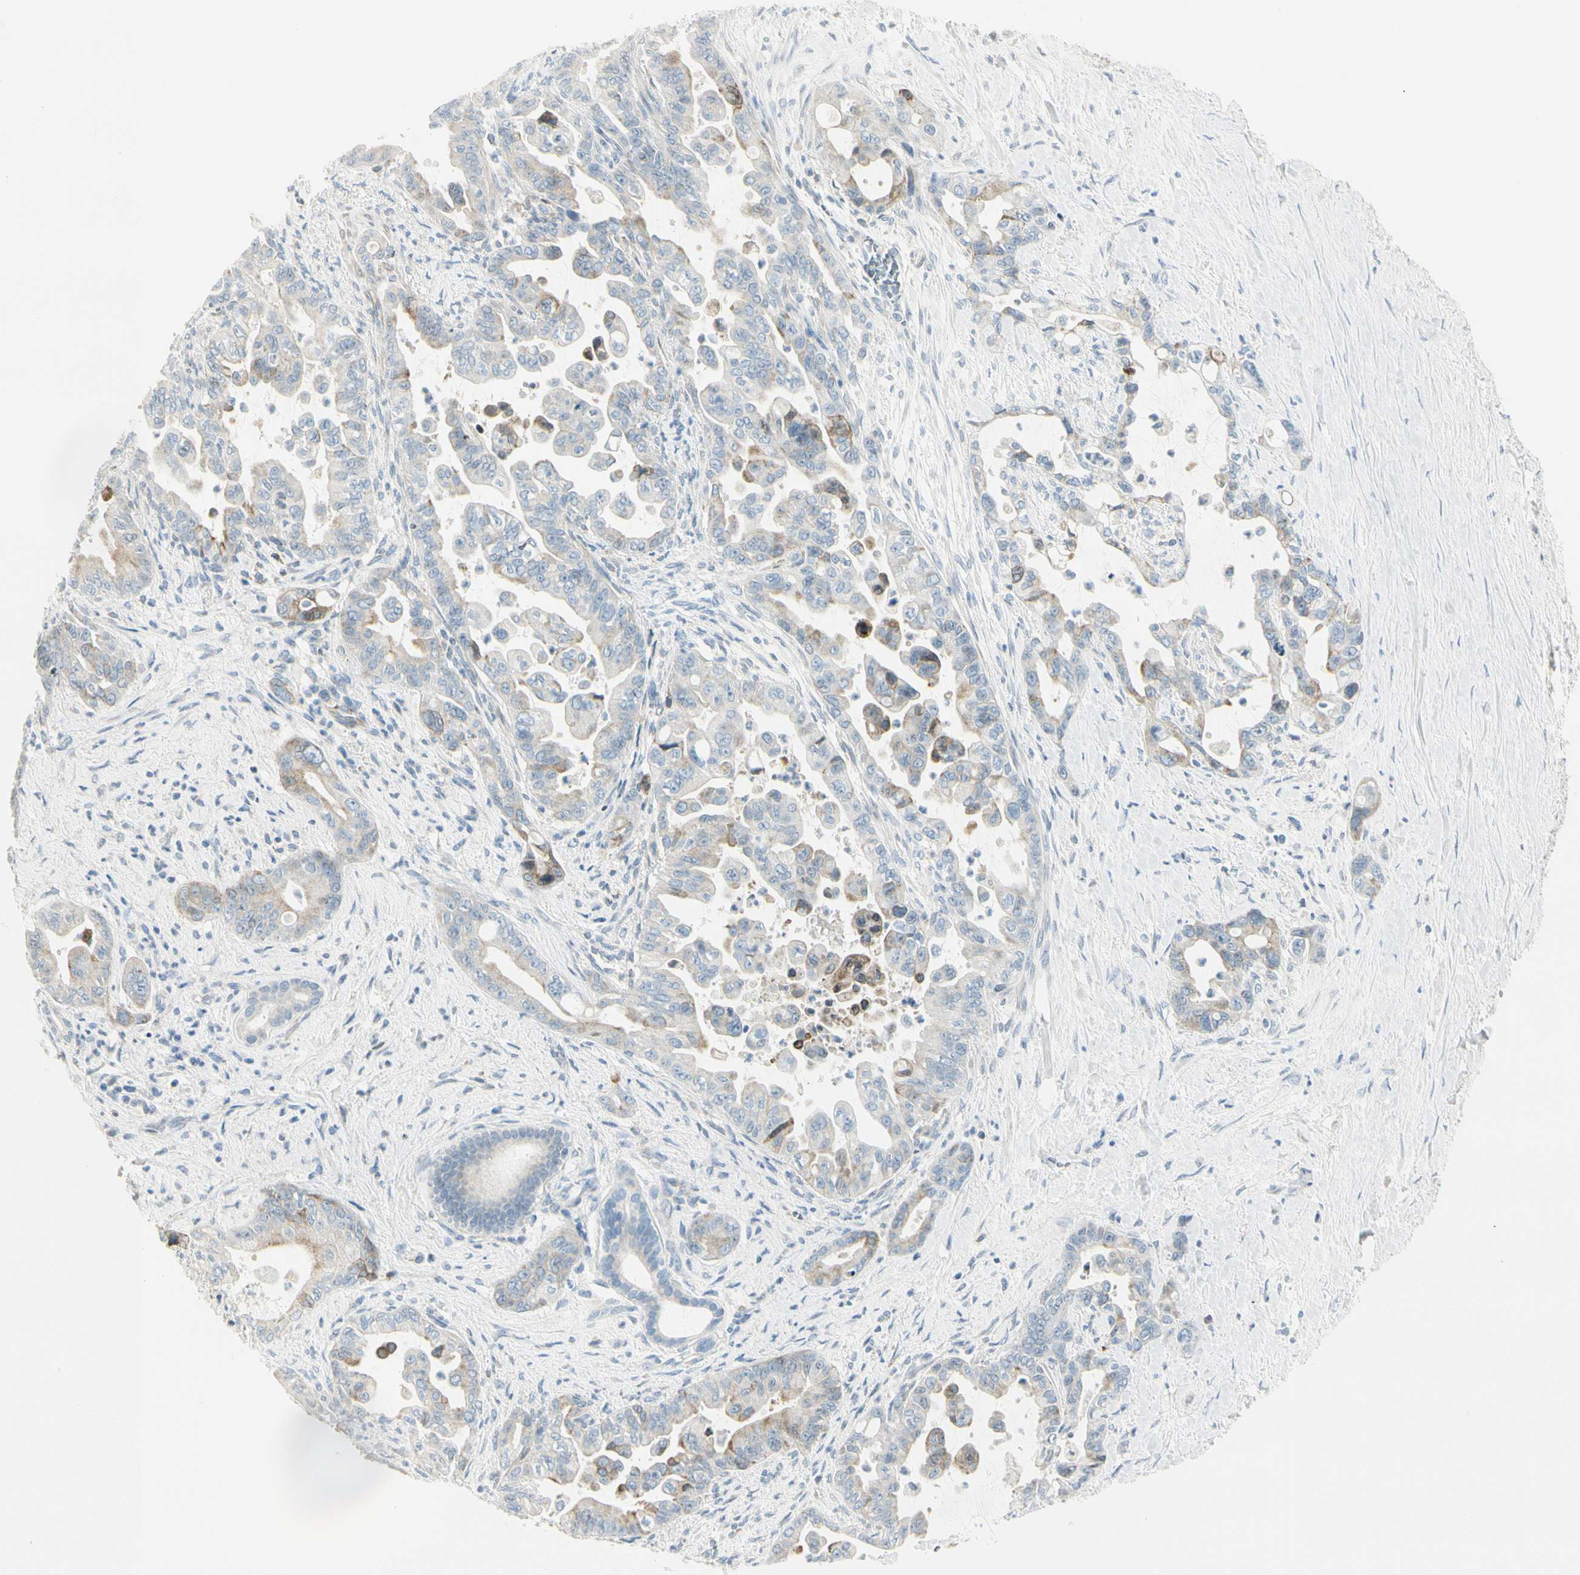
{"staining": {"intensity": "negative", "quantity": "none", "location": "none"}, "tissue": "pancreatic cancer", "cell_type": "Tumor cells", "image_type": "cancer", "snomed": [{"axis": "morphology", "description": "Adenocarcinoma, NOS"}, {"axis": "topography", "description": "Pancreas"}], "caption": "Immunohistochemistry image of neoplastic tissue: human pancreatic cancer stained with DAB (3,3'-diaminobenzidine) reveals no significant protein positivity in tumor cells. (DAB immunohistochemistry, high magnification).", "gene": "TNFSF11", "patient": {"sex": "male", "age": 70}}